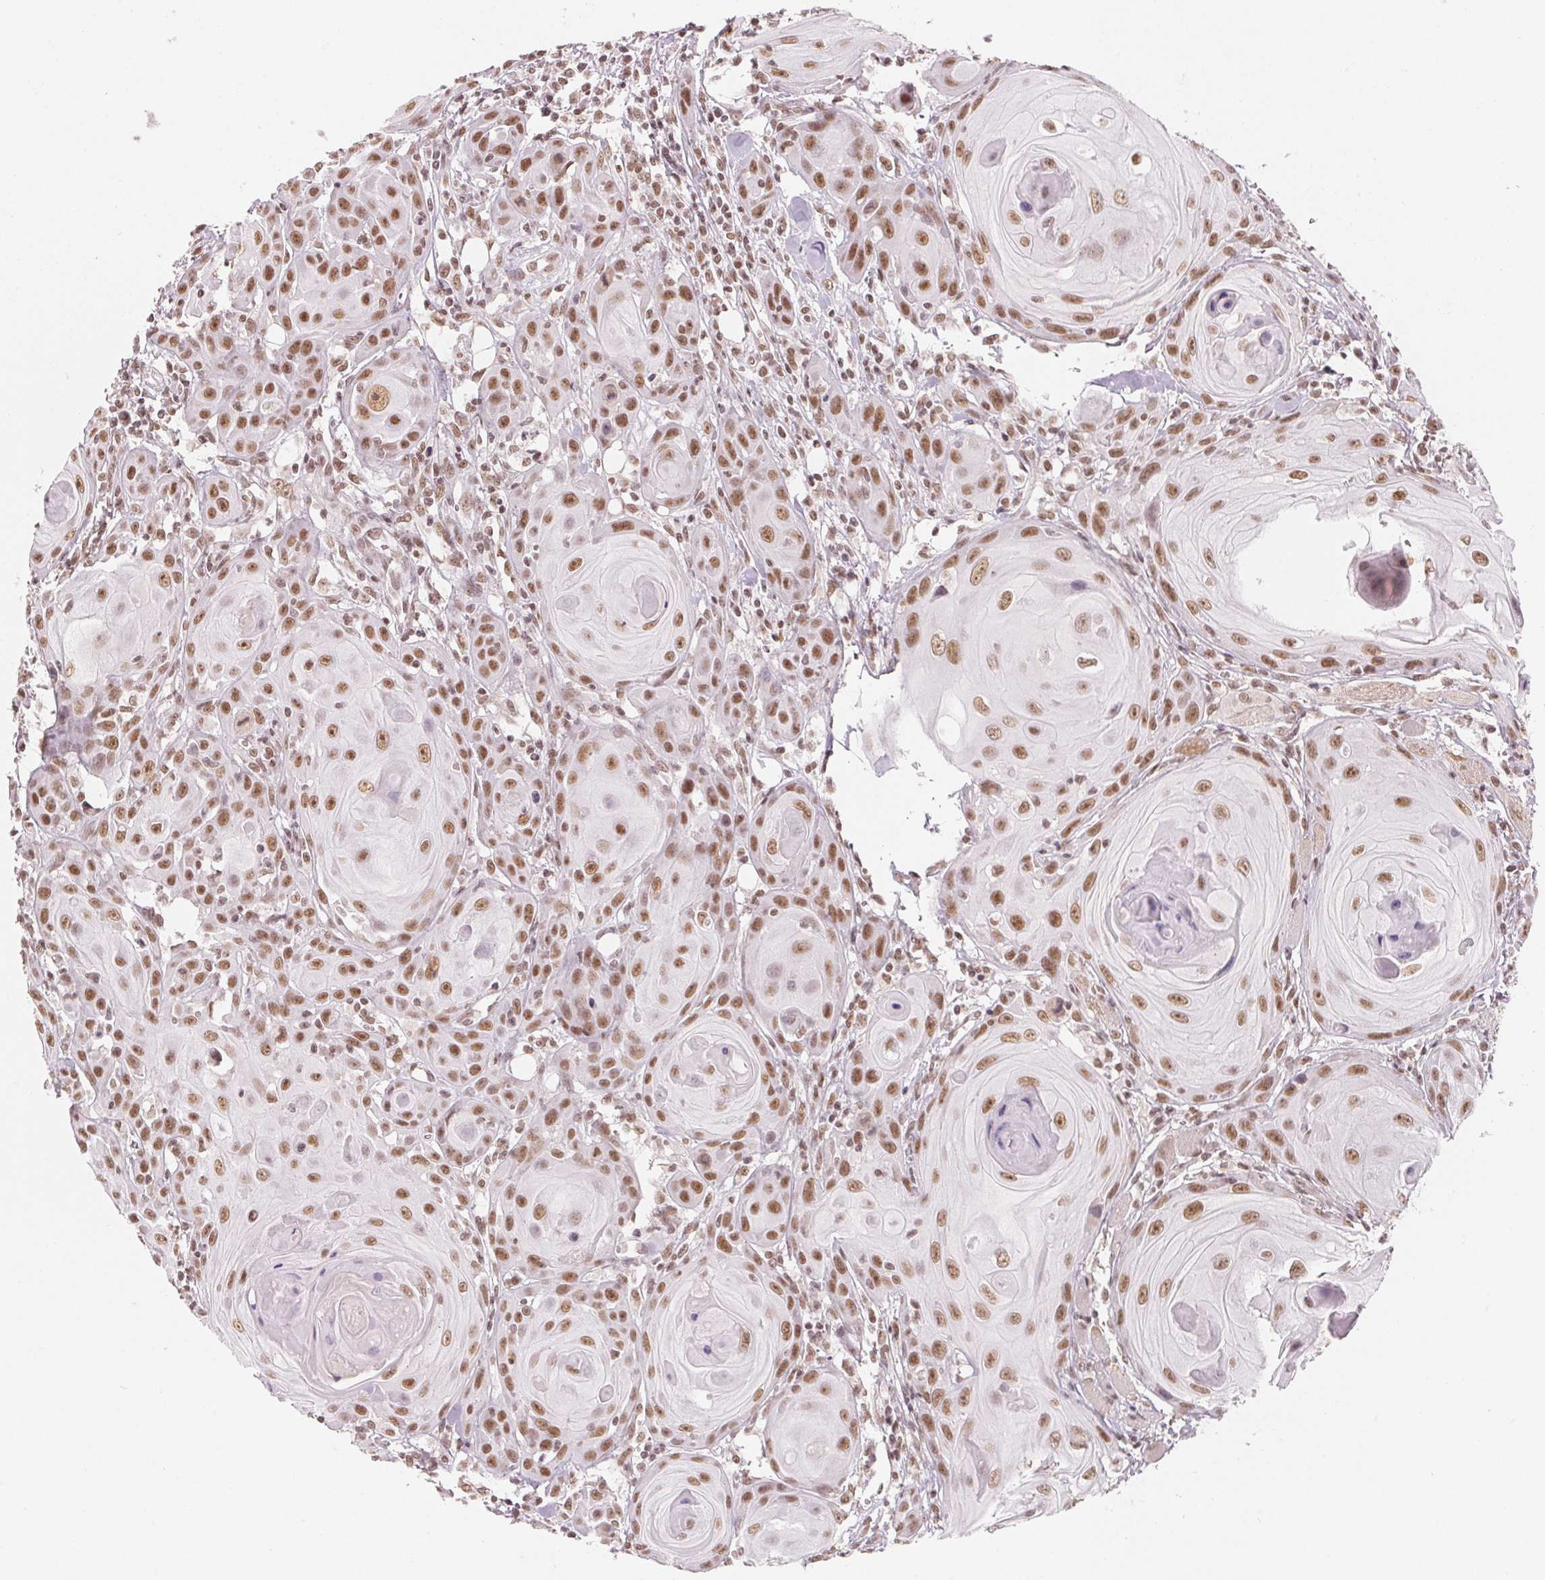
{"staining": {"intensity": "moderate", "quantity": ">75%", "location": "nuclear"}, "tissue": "head and neck cancer", "cell_type": "Tumor cells", "image_type": "cancer", "snomed": [{"axis": "morphology", "description": "Squamous cell carcinoma, NOS"}, {"axis": "topography", "description": "Head-Neck"}], "caption": "IHC of human squamous cell carcinoma (head and neck) demonstrates medium levels of moderate nuclear staining in approximately >75% of tumor cells.", "gene": "NXF3", "patient": {"sex": "female", "age": 80}}